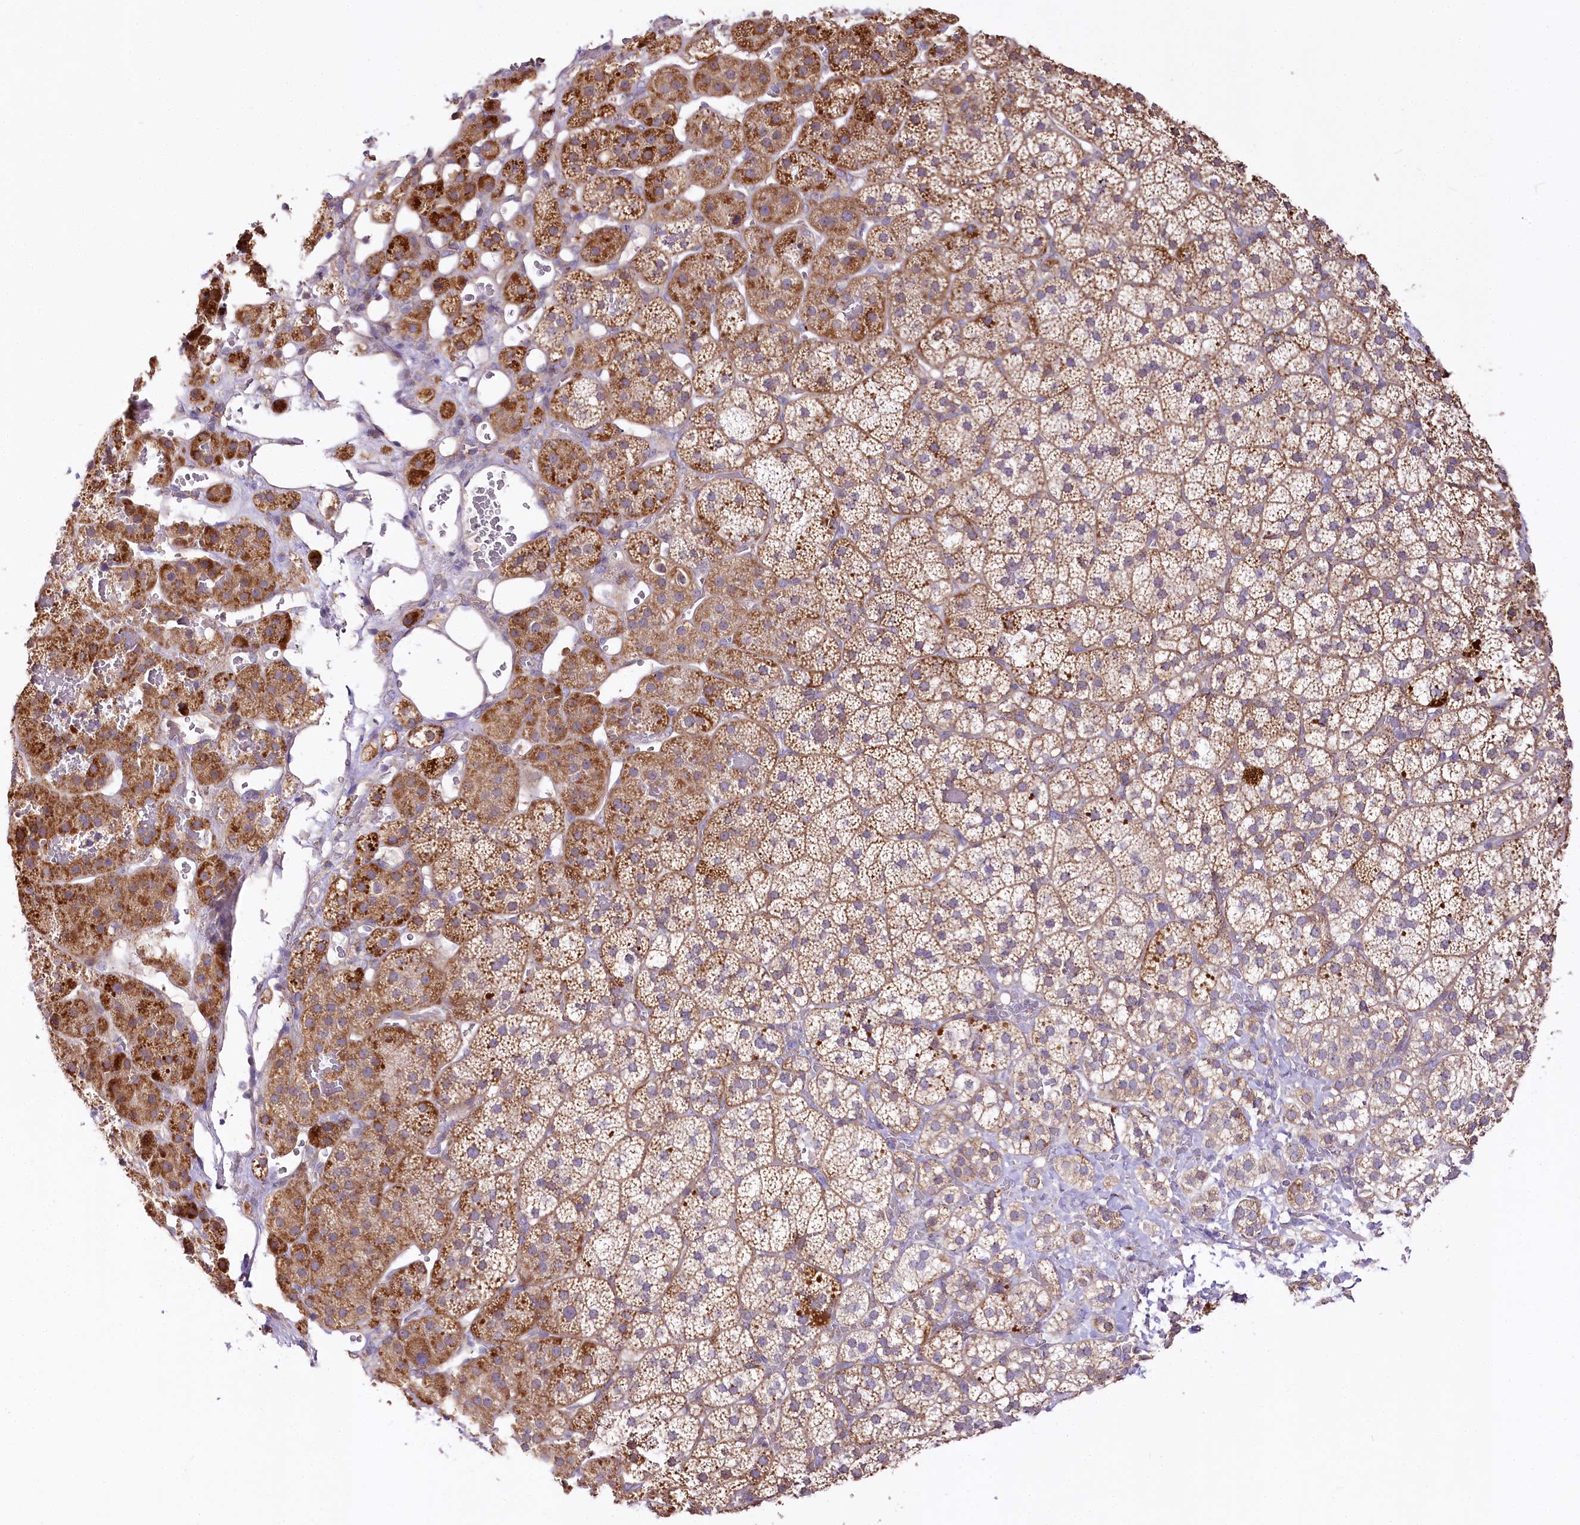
{"staining": {"intensity": "moderate", "quantity": ">75%", "location": "cytoplasmic/membranous"}, "tissue": "adrenal gland", "cell_type": "Glandular cells", "image_type": "normal", "snomed": [{"axis": "morphology", "description": "Normal tissue, NOS"}, {"axis": "topography", "description": "Adrenal gland"}], "caption": "Benign adrenal gland reveals moderate cytoplasmic/membranous expression in approximately >75% of glandular cells, visualized by immunohistochemistry.", "gene": "ZNF226", "patient": {"sex": "female", "age": 44}}